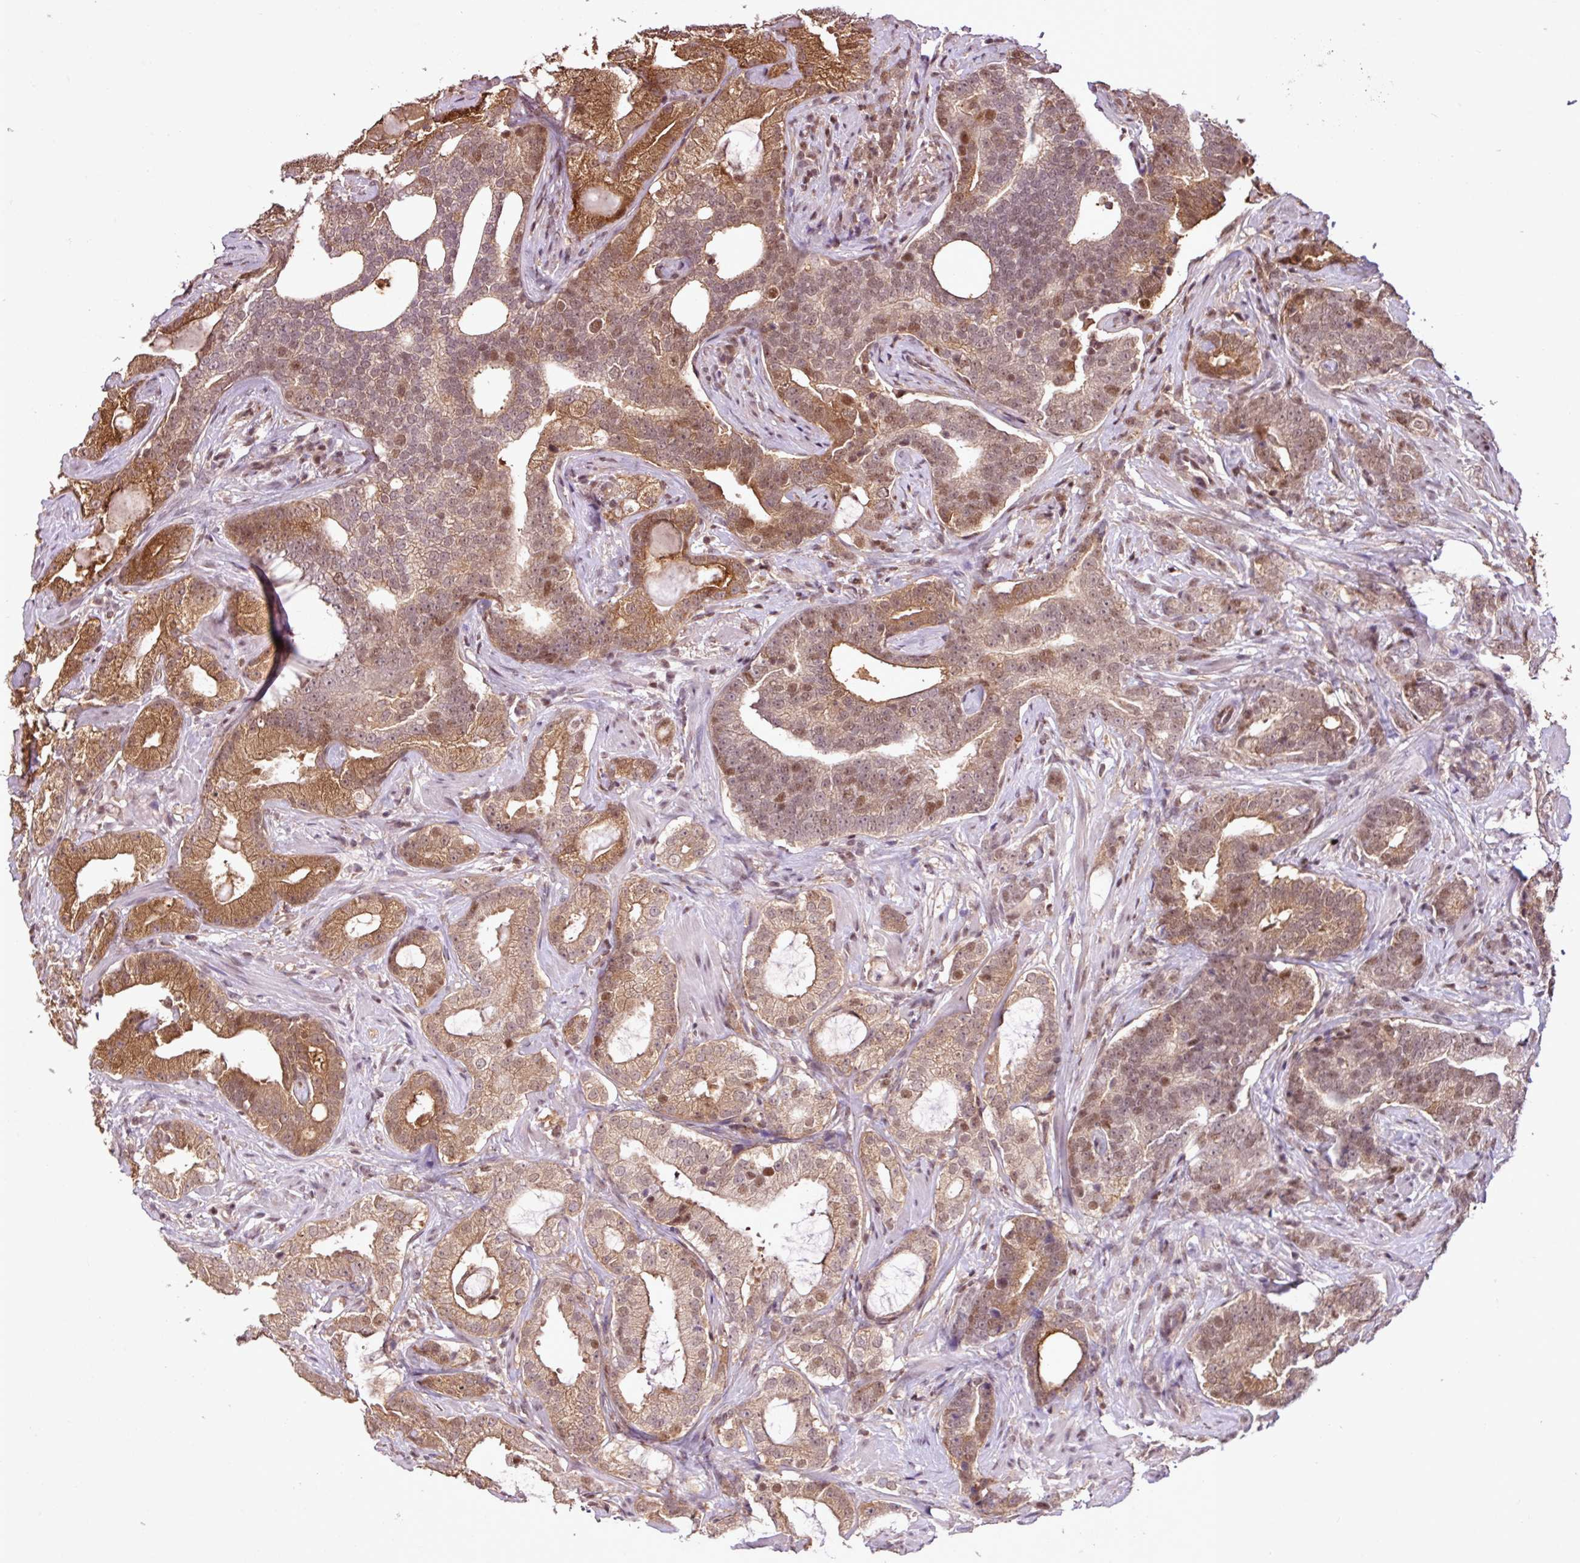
{"staining": {"intensity": "moderate", "quantity": ">75%", "location": "cytoplasmic/membranous,nuclear"}, "tissue": "prostate cancer", "cell_type": "Tumor cells", "image_type": "cancer", "snomed": [{"axis": "morphology", "description": "Adenocarcinoma, High grade"}, {"axis": "topography", "description": "Prostate"}], "caption": "Tumor cells exhibit moderate cytoplasmic/membranous and nuclear positivity in about >75% of cells in prostate cancer. The staining is performed using DAB (3,3'-diaminobenzidine) brown chromogen to label protein expression. The nuclei are counter-stained blue using hematoxylin.", "gene": "ITPKC", "patient": {"sex": "male", "age": 64}}